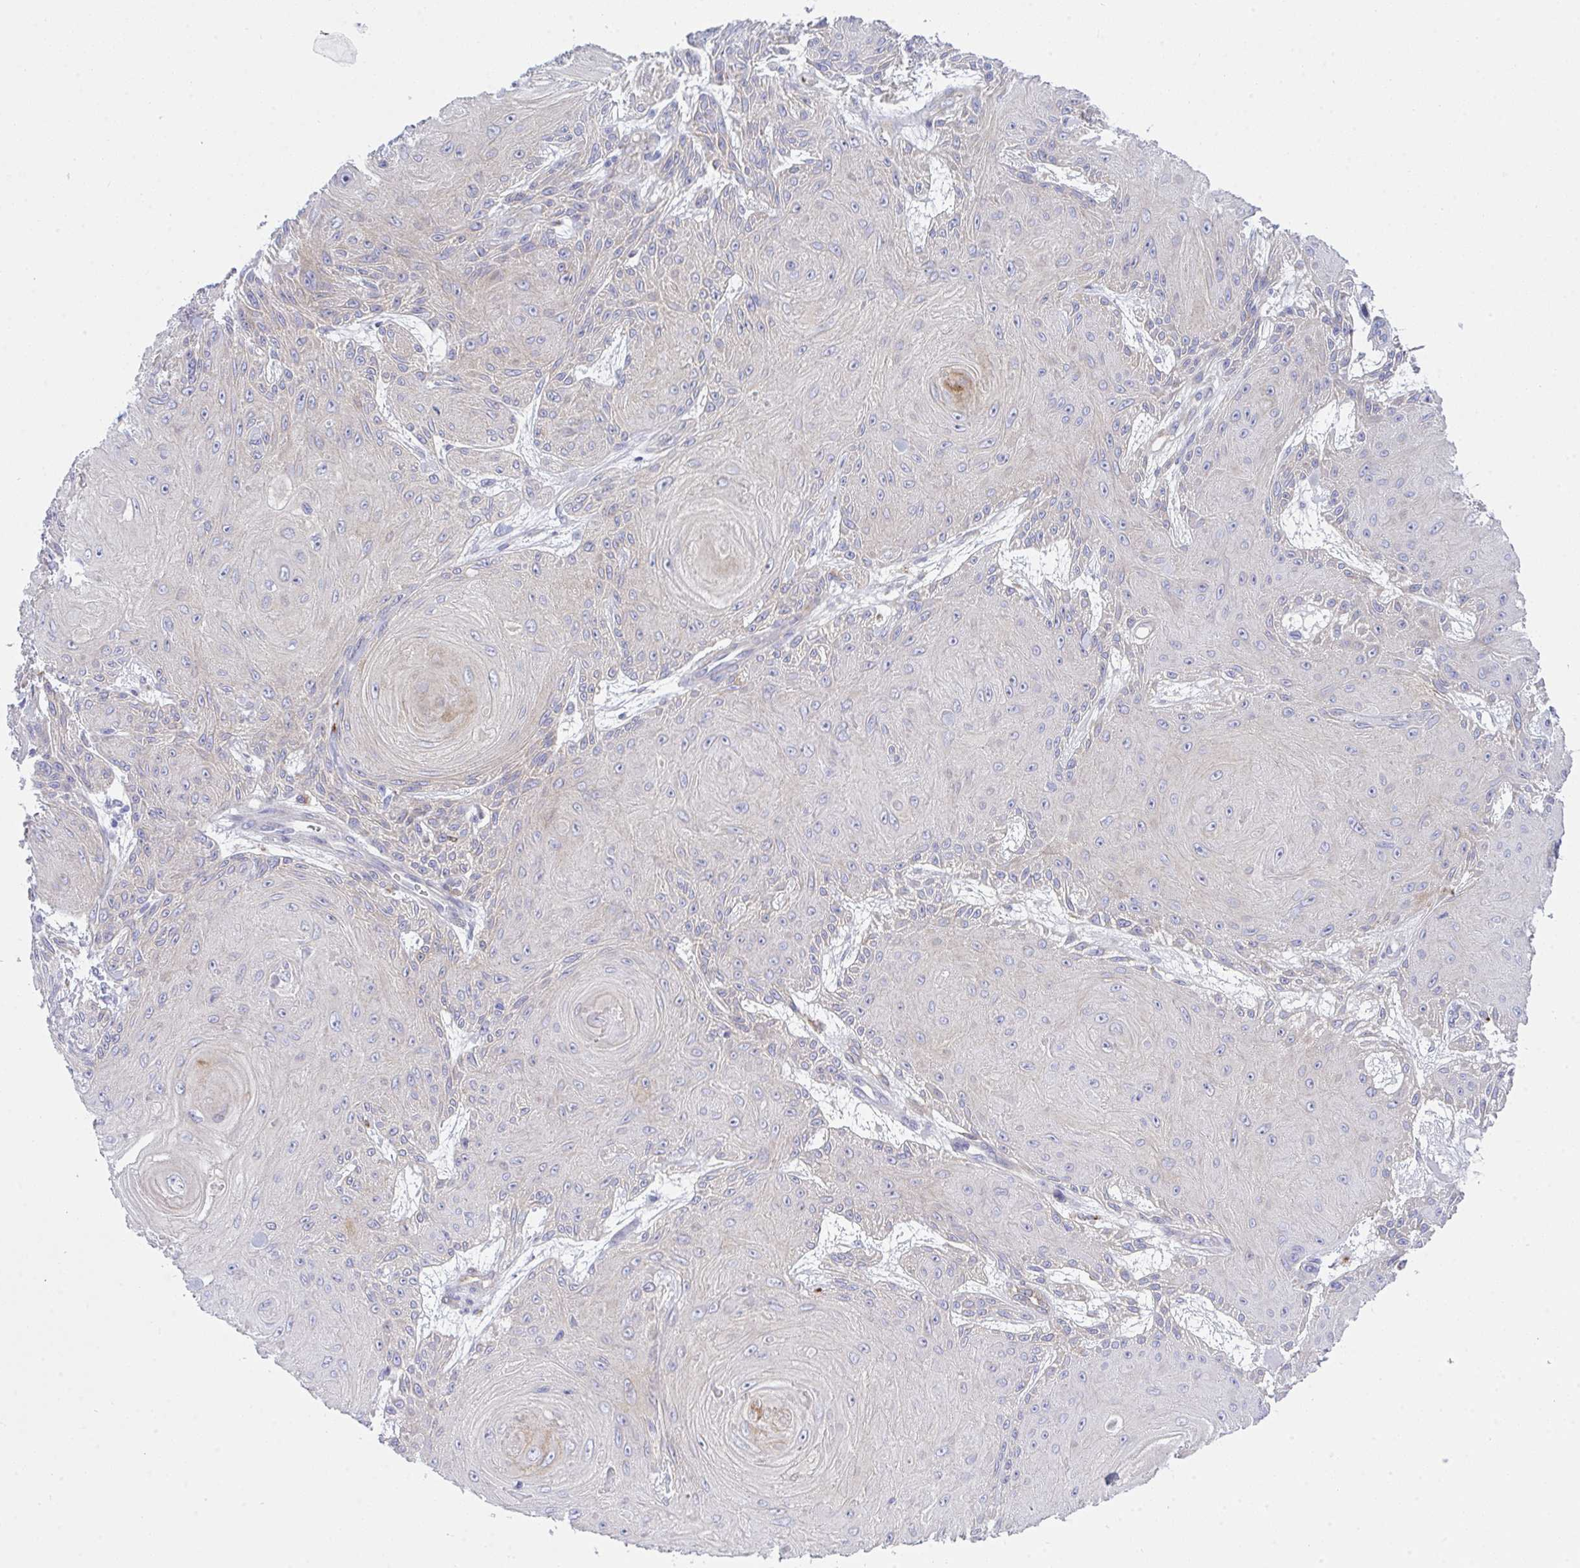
{"staining": {"intensity": "negative", "quantity": "none", "location": "none"}, "tissue": "skin cancer", "cell_type": "Tumor cells", "image_type": "cancer", "snomed": [{"axis": "morphology", "description": "Squamous cell carcinoma, NOS"}, {"axis": "topography", "description": "Skin"}], "caption": "This is a micrograph of immunohistochemistry staining of skin cancer, which shows no expression in tumor cells.", "gene": "GAB1", "patient": {"sex": "male", "age": 88}}